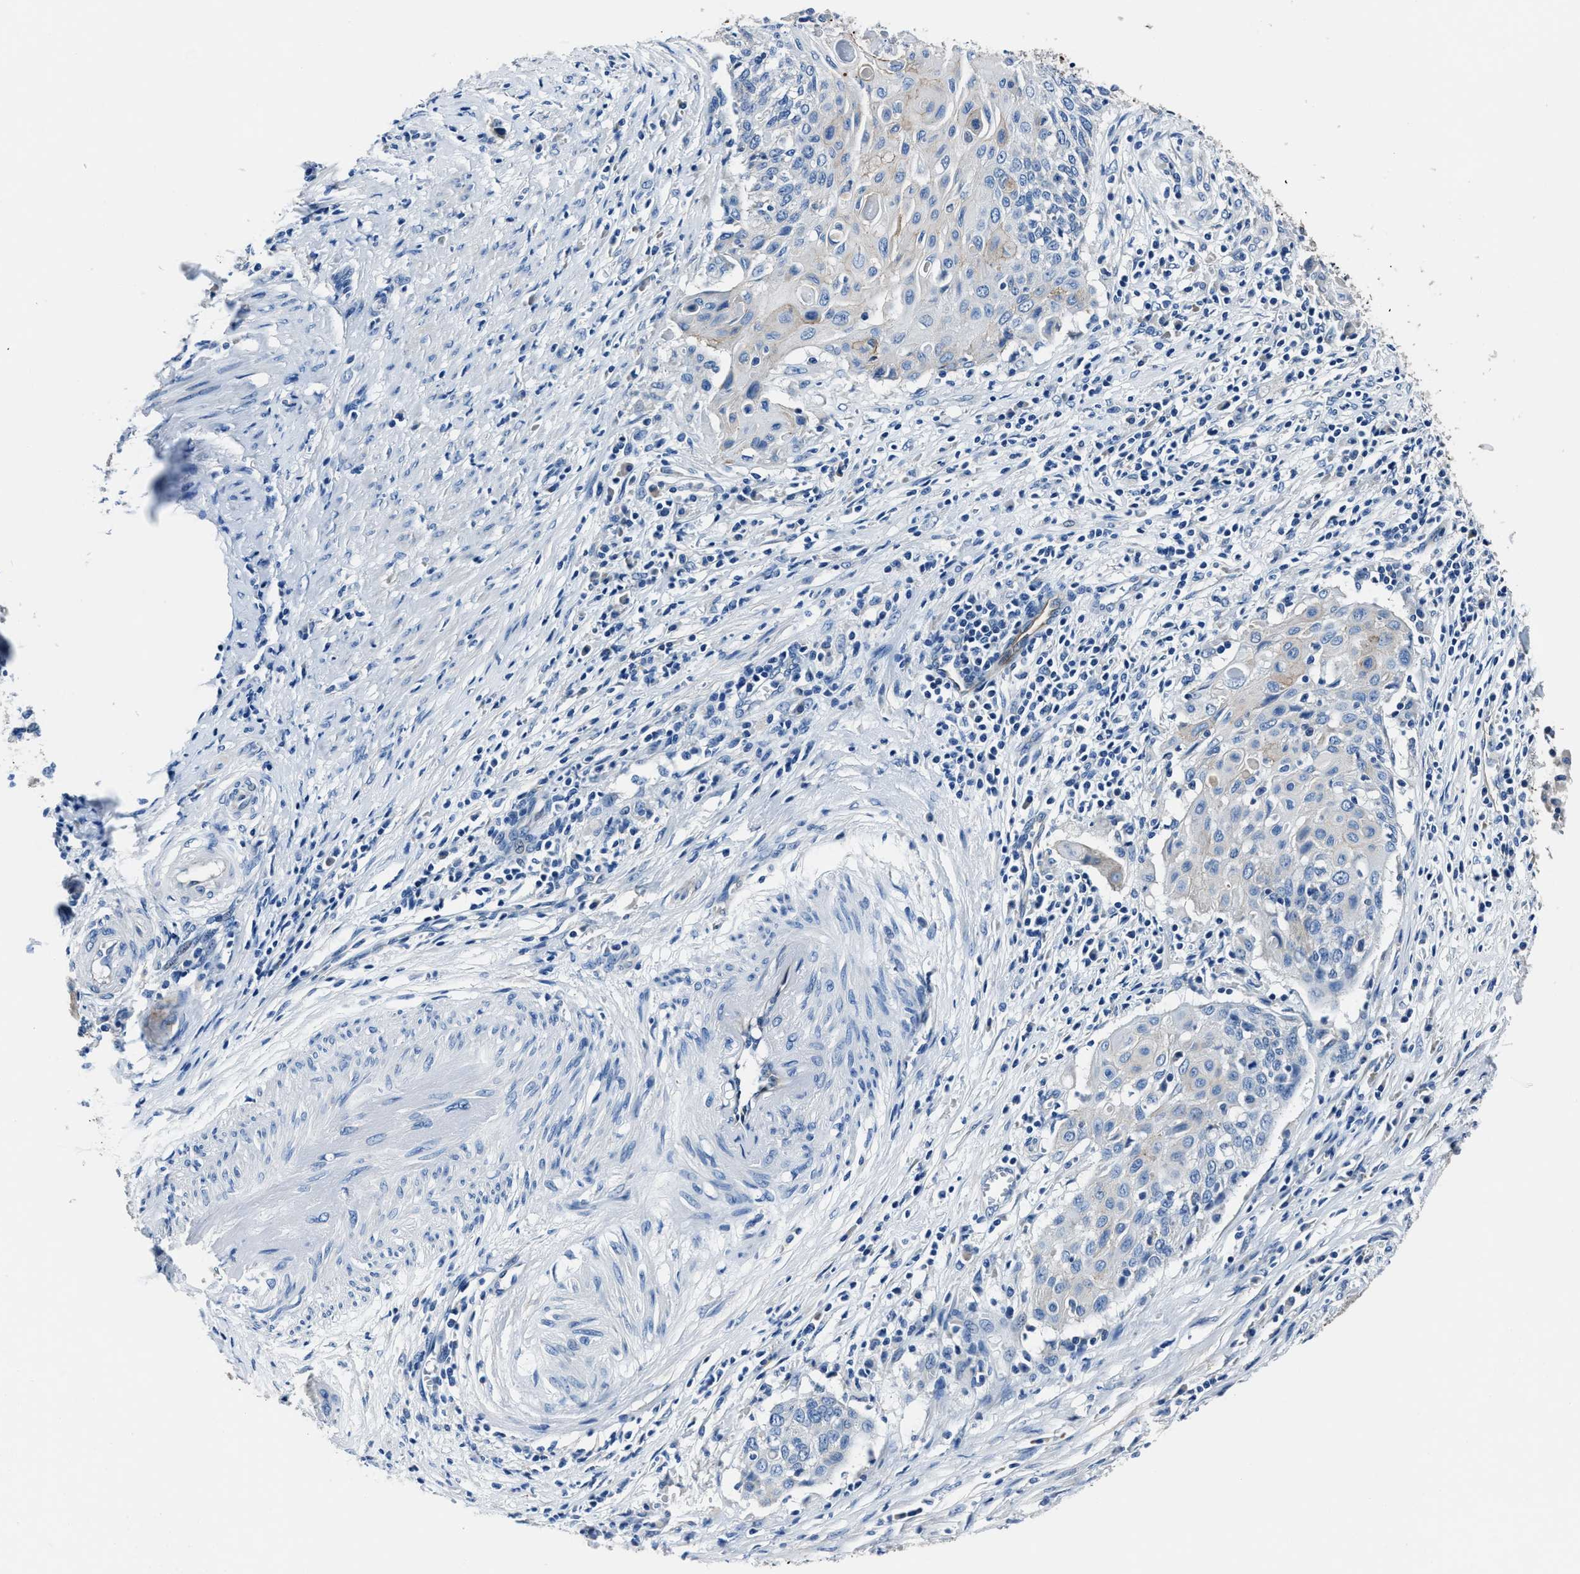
{"staining": {"intensity": "negative", "quantity": "none", "location": "none"}, "tissue": "cervical cancer", "cell_type": "Tumor cells", "image_type": "cancer", "snomed": [{"axis": "morphology", "description": "Squamous cell carcinoma, NOS"}, {"axis": "topography", "description": "Cervix"}], "caption": "An immunohistochemistry photomicrograph of cervical cancer is shown. There is no staining in tumor cells of cervical cancer.", "gene": "LMO7", "patient": {"sex": "female", "age": 39}}